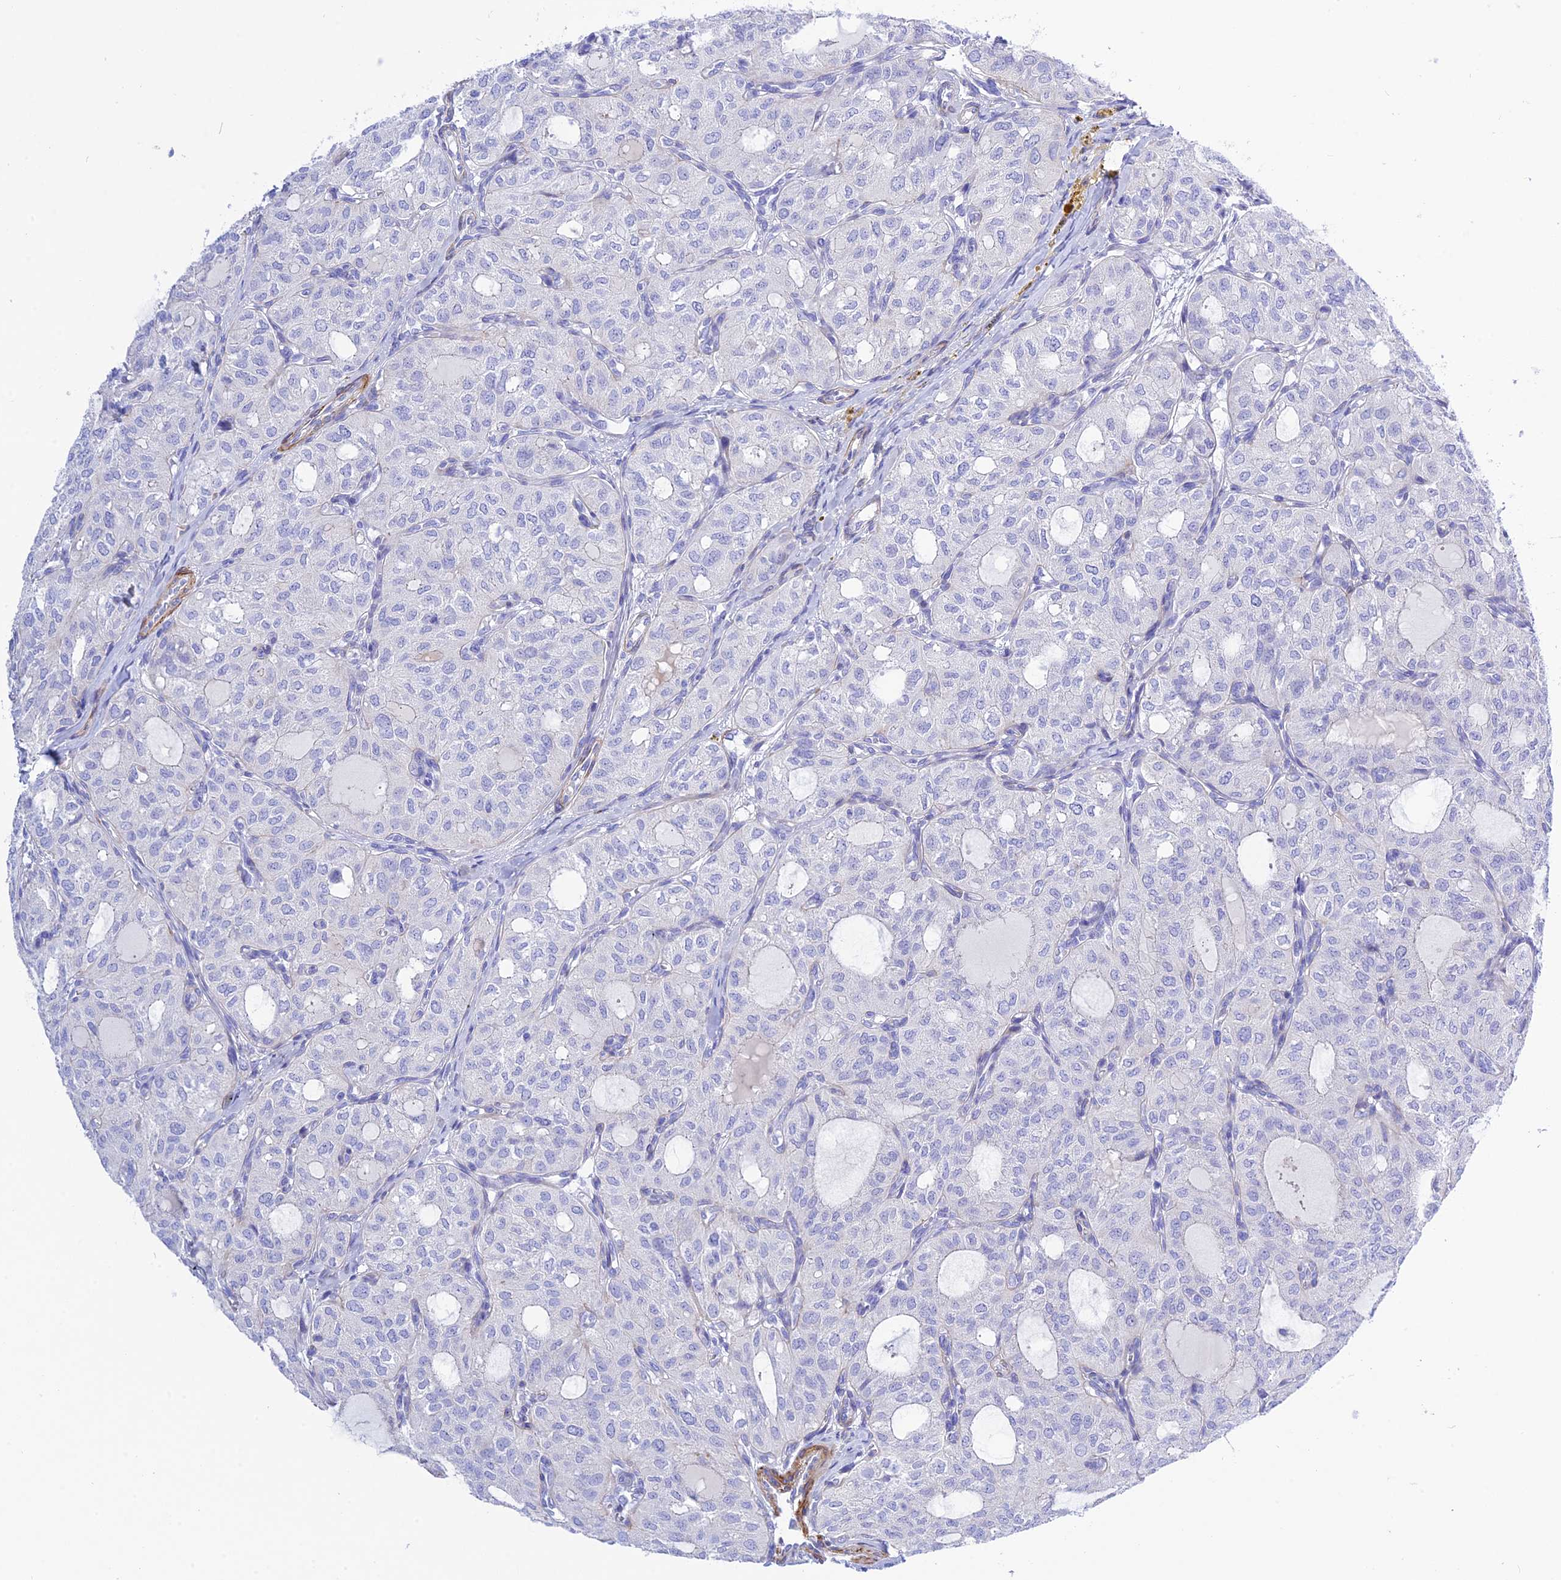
{"staining": {"intensity": "negative", "quantity": "none", "location": "none"}, "tissue": "thyroid cancer", "cell_type": "Tumor cells", "image_type": "cancer", "snomed": [{"axis": "morphology", "description": "Follicular adenoma carcinoma, NOS"}, {"axis": "topography", "description": "Thyroid gland"}], "caption": "Immunohistochemistry of human thyroid cancer exhibits no staining in tumor cells.", "gene": "FRA10AC1", "patient": {"sex": "male", "age": 75}}